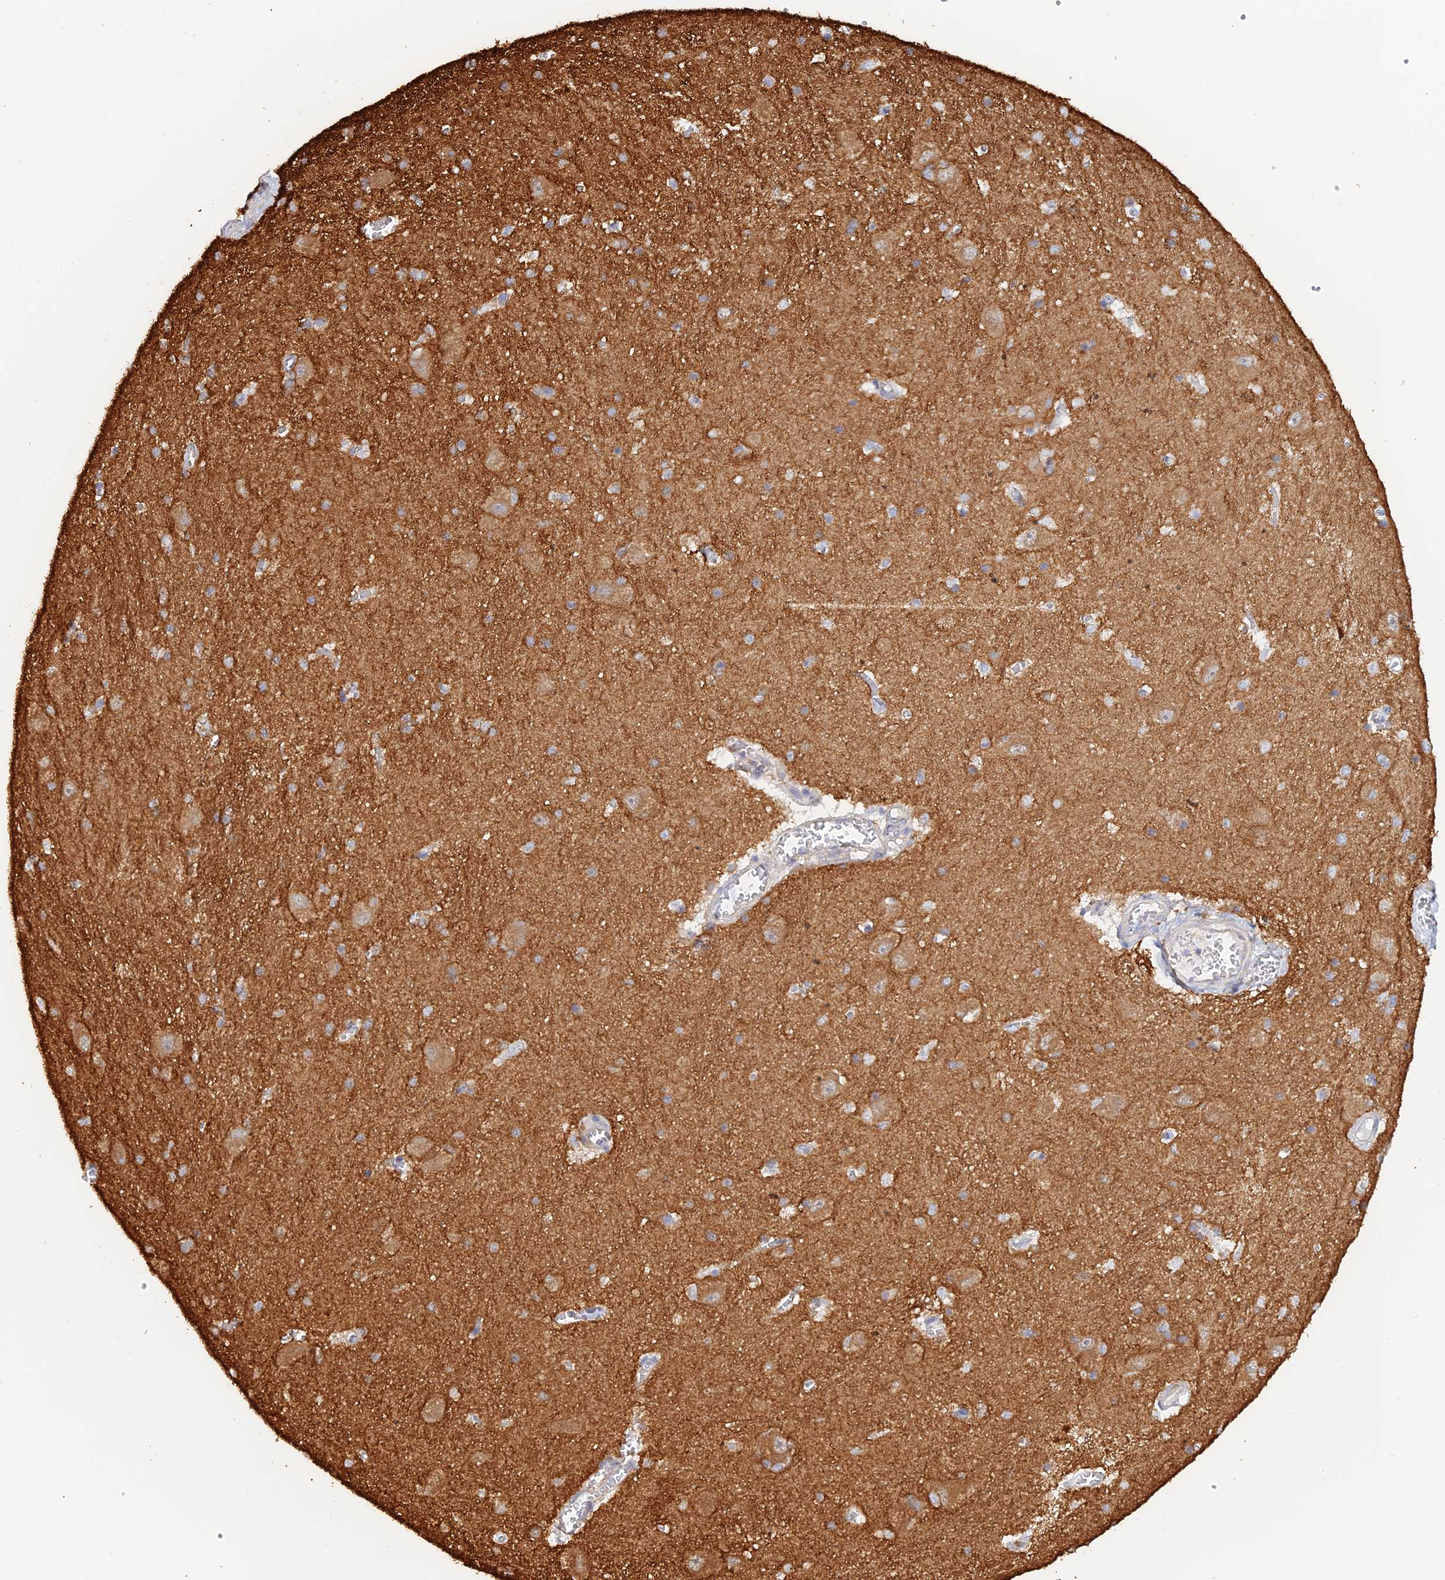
{"staining": {"intensity": "strong", "quantity": "<25%", "location": "cytoplasmic/membranous"}, "tissue": "caudate", "cell_type": "Glial cells", "image_type": "normal", "snomed": [{"axis": "morphology", "description": "Normal tissue, NOS"}, {"axis": "topography", "description": "Lateral ventricle wall"}], "caption": "IHC (DAB (3,3'-diaminobenzidine)) staining of normal caudate exhibits strong cytoplasmic/membranous protein positivity in approximately <25% of glial cells.", "gene": "WBP11", "patient": {"sex": "male", "age": 37}}